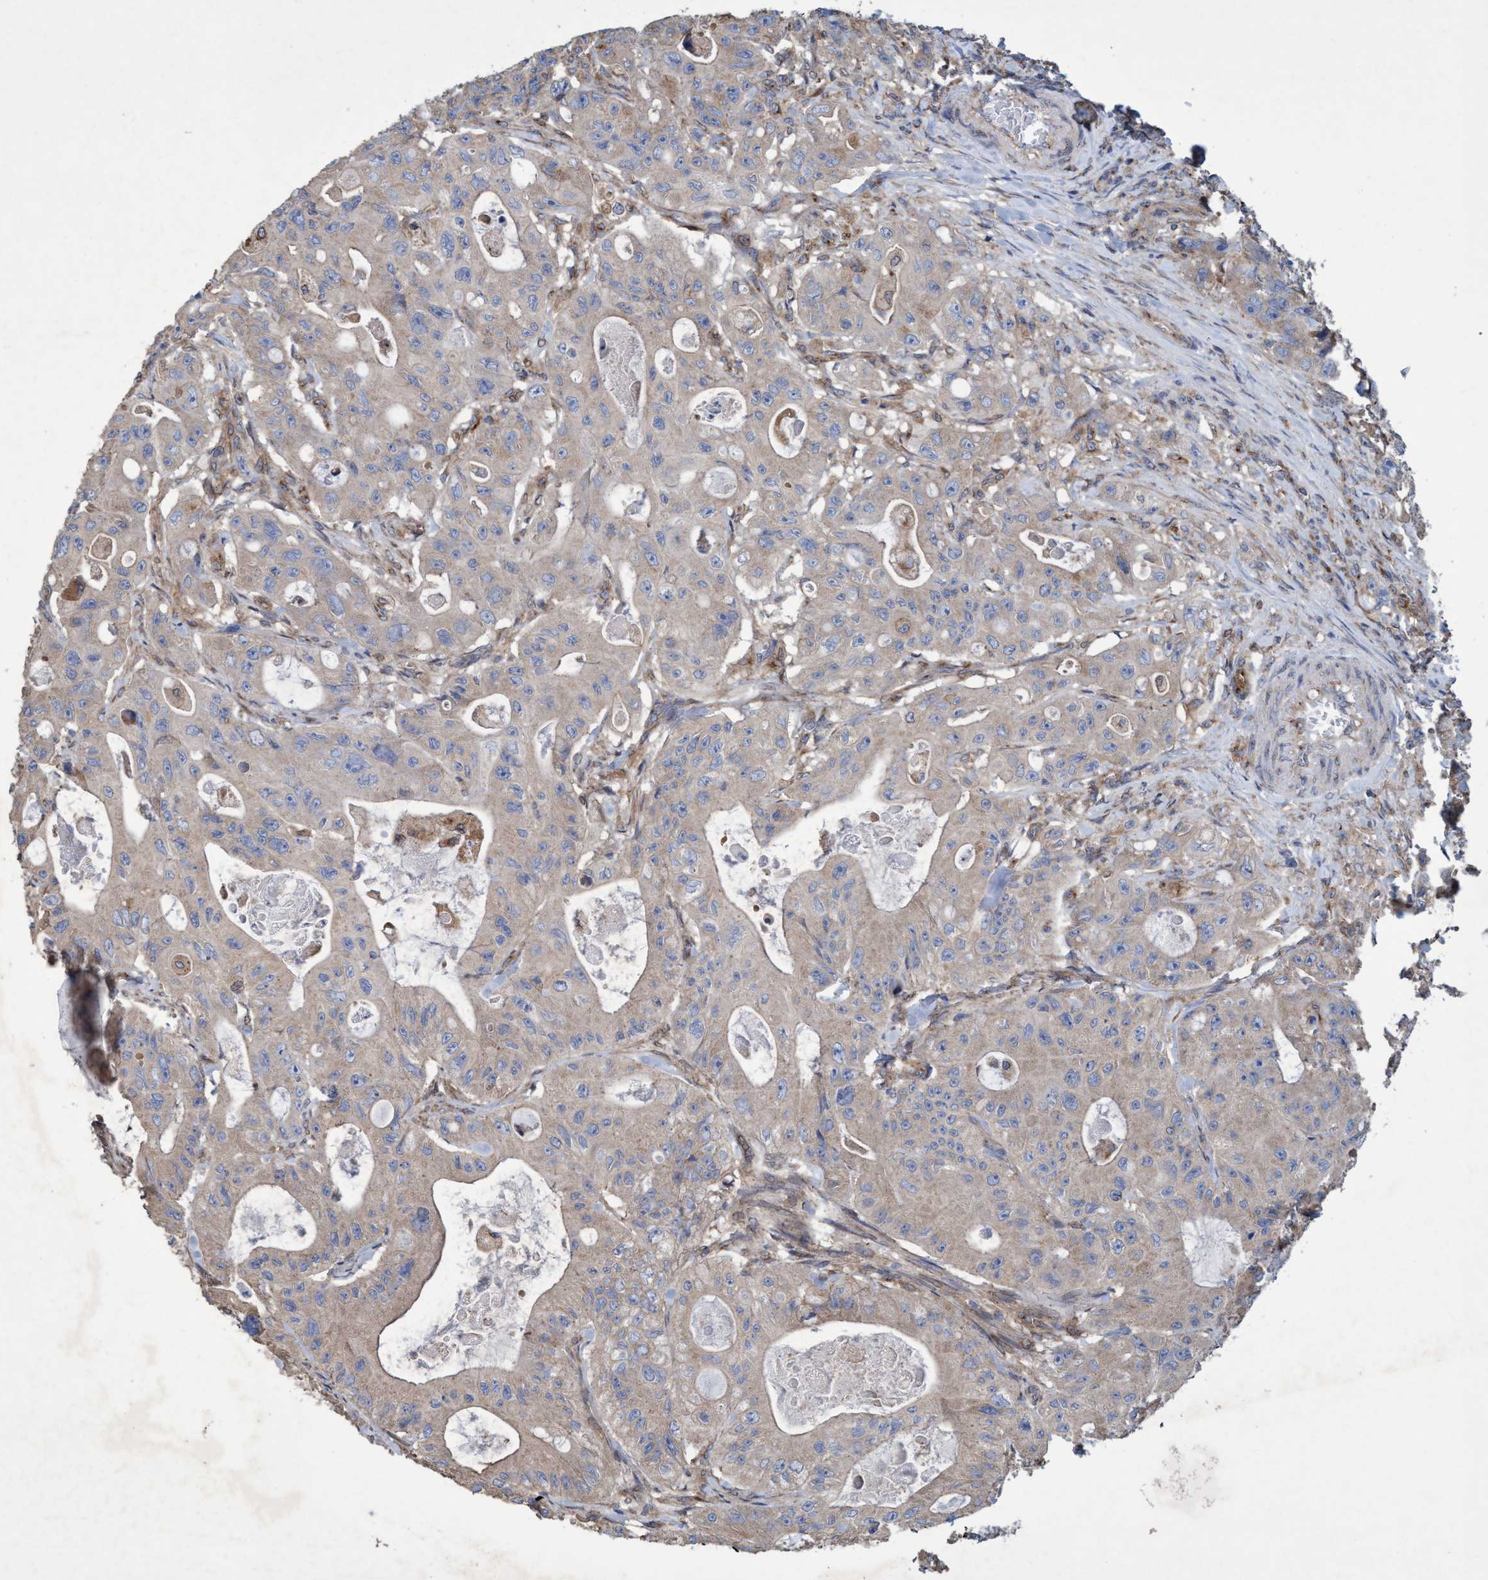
{"staining": {"intensity": "weak", "quantity": ">75%", "location": "cytoplasmic/membranous"}, "tissue": "colorectal cancer", "cell_type": "Tumor cells", "image_type": "cancer", "snomed": [{"axis": "morphology", "description": "Adenocarcinoma, NOS"}, {"axis": "topography", "description": "Colon"}], "caption": "IHC of colorectal cancer (adenocarcinoma) shows low levels of weak cytoplasmic/membranous staining in approximately >75% of tumor cells. (IHC, brightfield microscopy, high magnification).", "gene": "BICD2", "patient": {"sex": "female", "age": 46}}